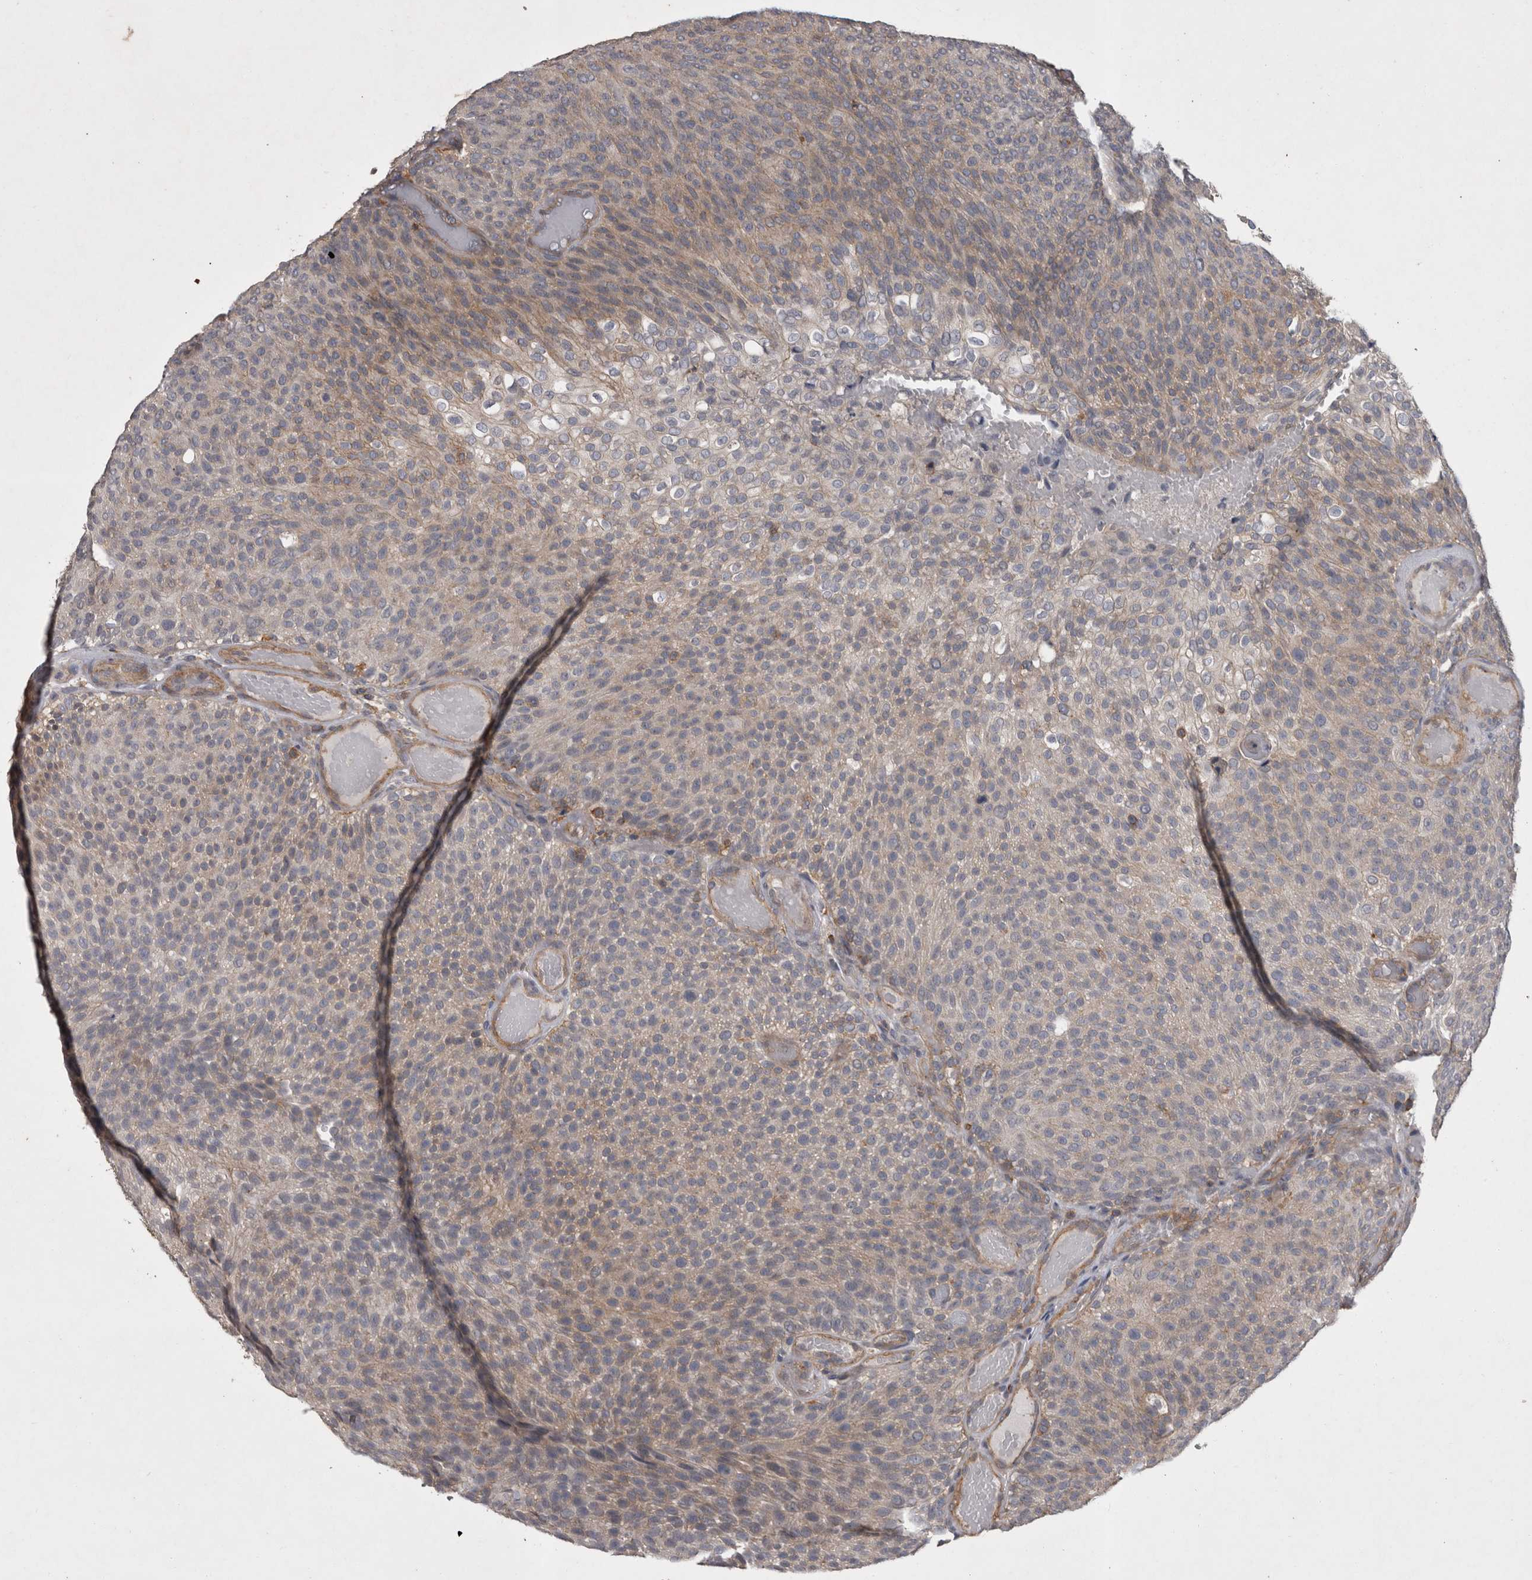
{"staining": {"intensity": "weak", "quantity": "25%-75%", "location": "cytoplasmic/membranous"}, "tissue": "urothelial cancer", "cell_type": "Tumor cells", "image_type": "cancer", "snomed": [{"axis": "morphology", "description": "Urothelial carcinoma, Low grade"}, {"axis": "topography", "description": "Urinary bladder"}], "caption": "Protein expression analysis of urothelial carcinoma (low-grade) reveals weak cytoplasmic/membranous expression in approximately 25%-75% of tumor cells. (DAB = brown stain, brightfield microscopy at high magnification).", "gene": "SPATA48", "patient": {"sex": "male", "age": 78}}